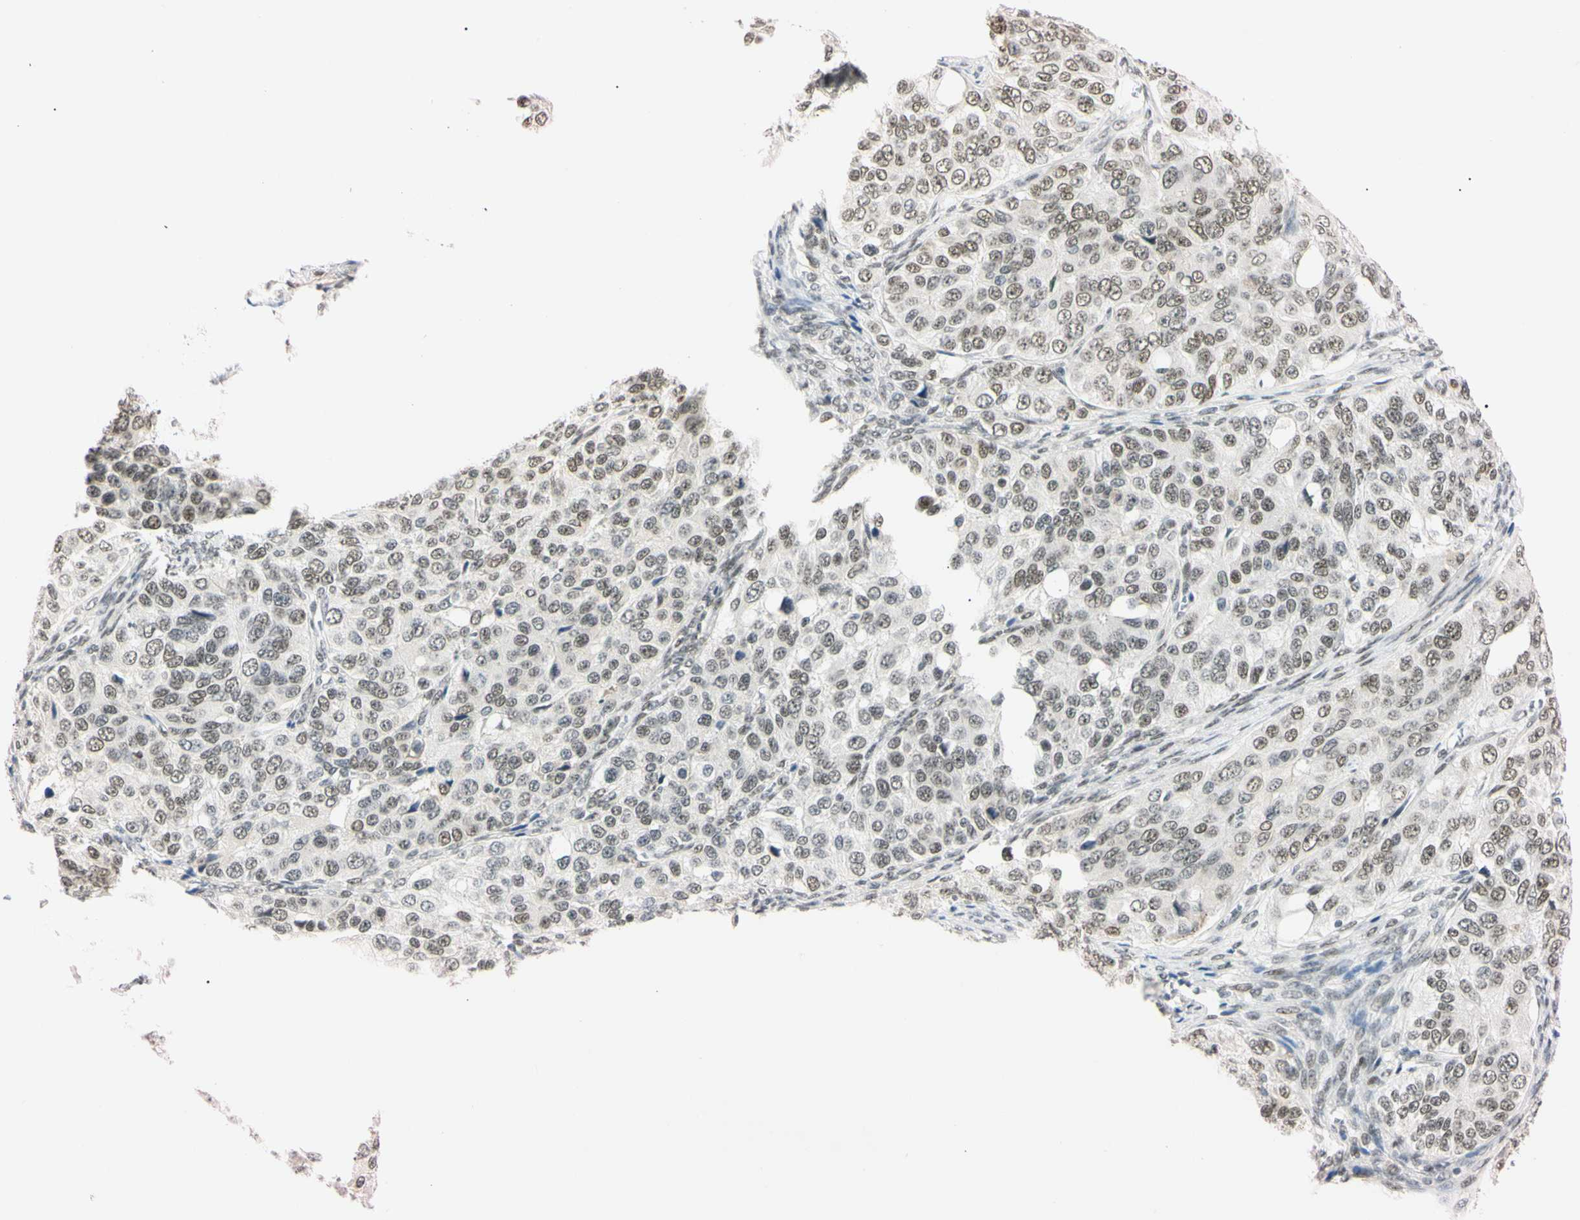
{"staining": {"intensity": "weak", "quantity": ">75%", "location": "nuclear"}, "tissue": "ovarian cancer", "cell_type": "Tumor cells", "image_type": "cancer", "snomed": [{"axis": "morphology", "description": "Carcinoma, endometroid"}, {"axis": "topography", "description": "Ovary"}], "caption": "The histopathology image demonstrates immunohistochemical staining of endometroid carcinoma (ovarian). There is weak nuclear expression is identified in approximately >75% of tumor cells. (DAB = brown stain, brightfield microscopy at high magnification).", "gene": "ZNF134", "patient": {"sex": "female", "age": 51}}